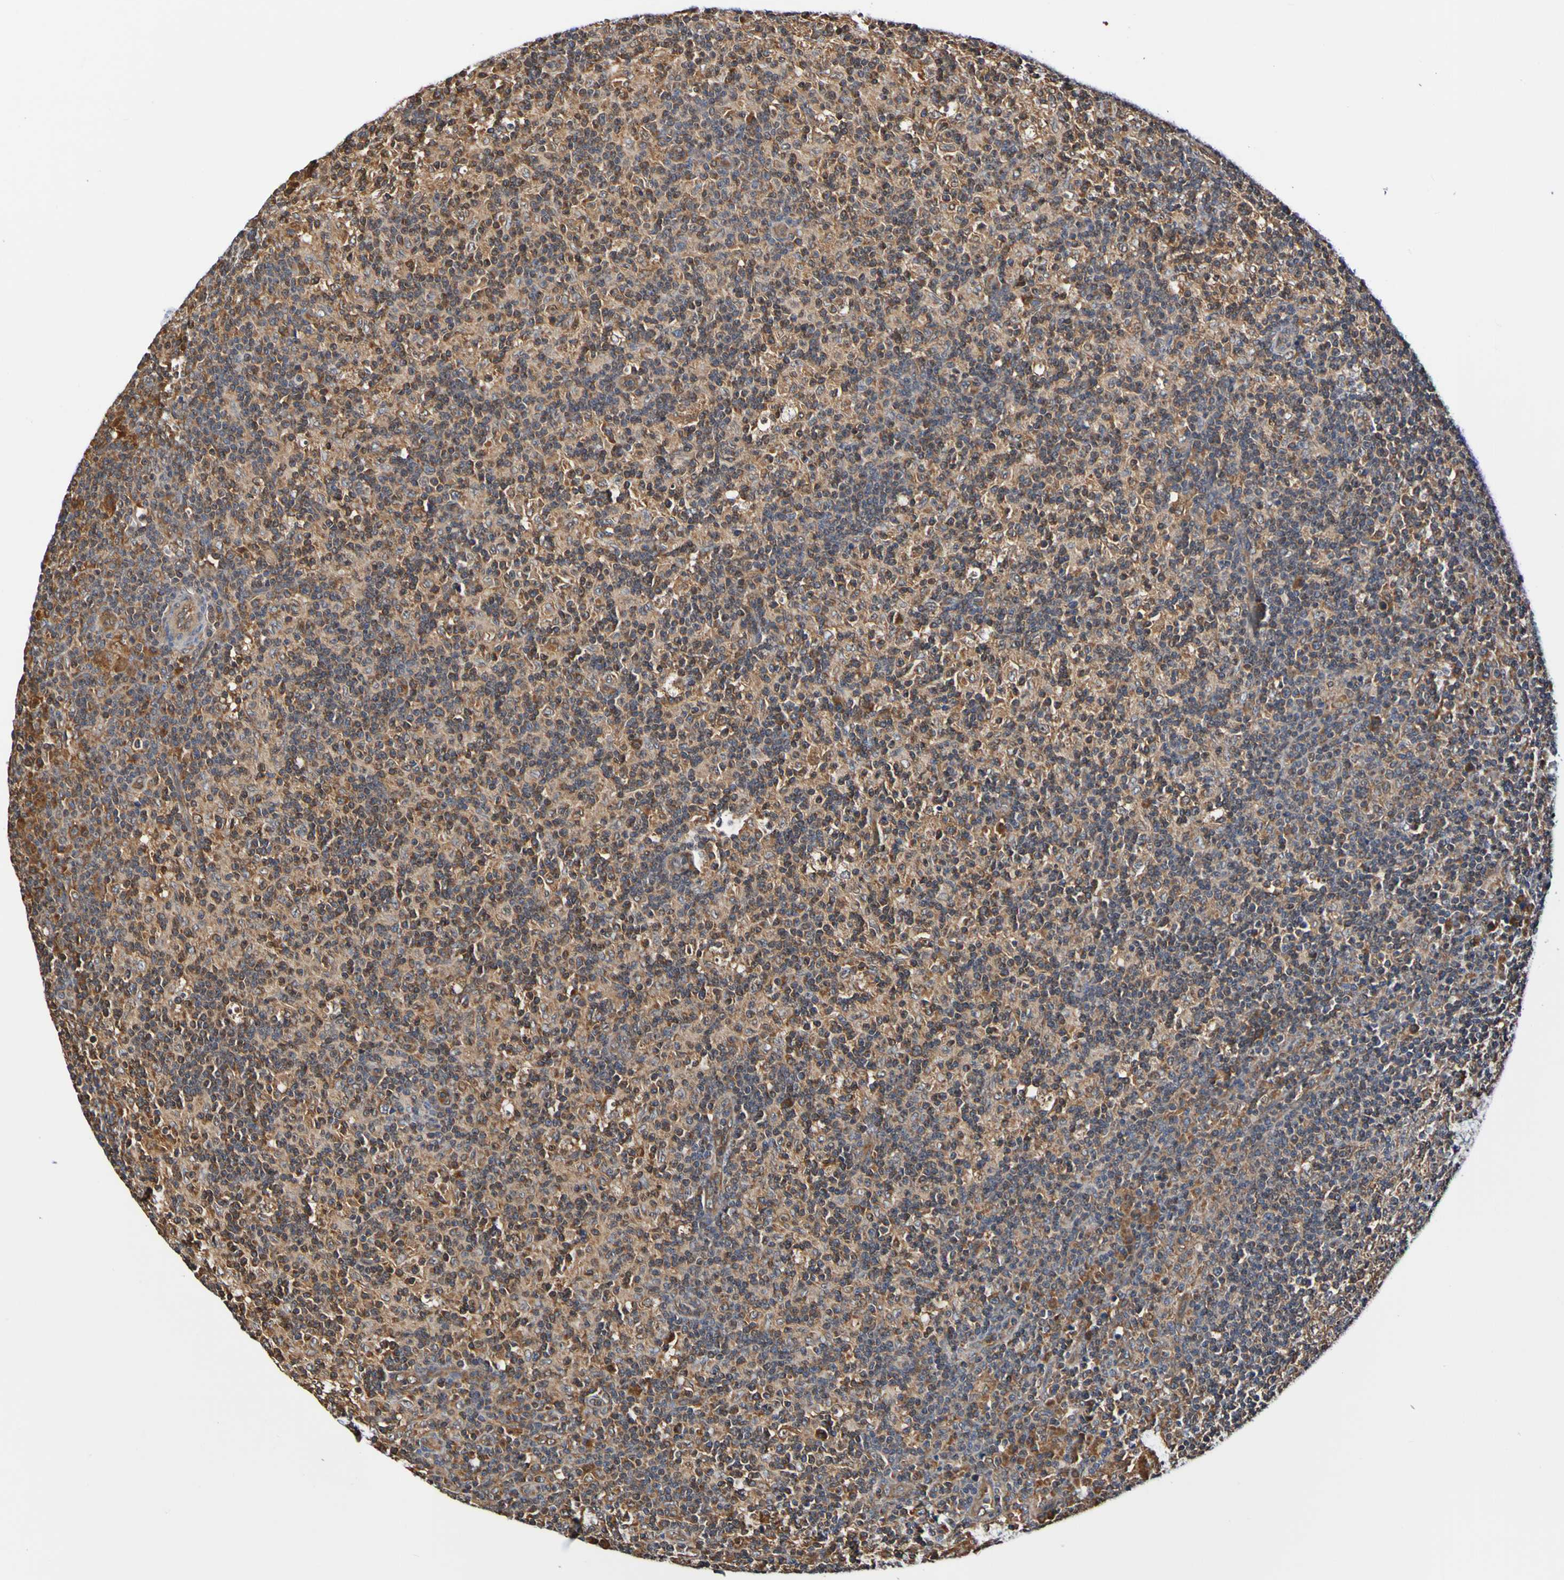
{"staining": {"intensity": "strong", "quantity": ">75%", "location": "cytoplasmic/membranous"}, "tissue": "lymph node", "cell_type": "Germinal center cells", "image_type": "normal", "snomed": [{"axis": "morphology", "description": "Normal tissue, NOS"}, {"axis": "morphology", "description": "Inflammation, NOS"}, {"axis": "topography", "description": "Lymph node"}], "caption": "Immunohistochemical staining of unremarkable lymph node exhibits strong cytoplasmic/membranous protein staining in about >75% of germinal center cells.", "gene": "AXIN1", "patient": {"sex": "male", "age": 55}}